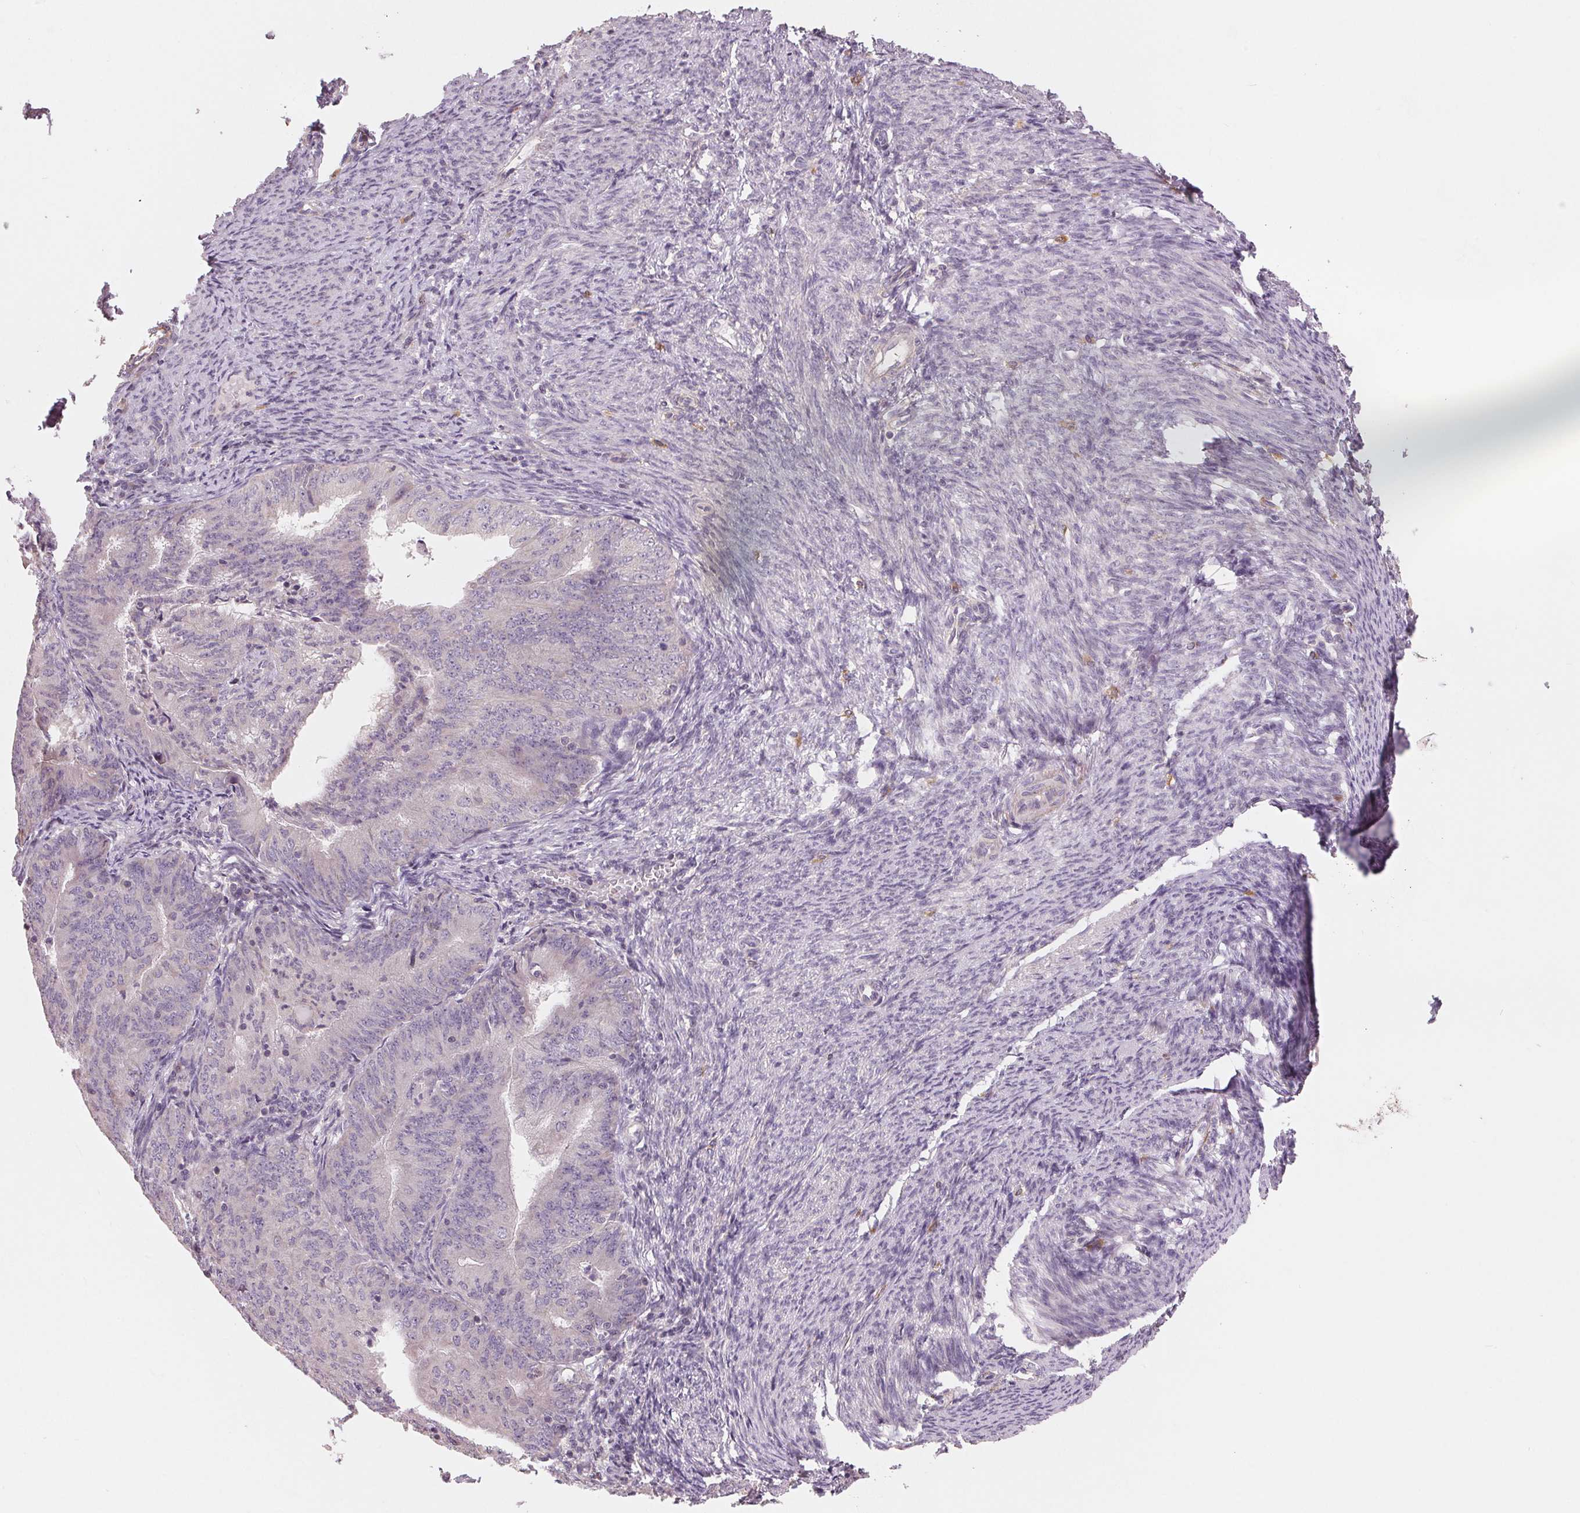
{"staining": {"intensity": "negative", "quantity": "none", "location": "none"}, "tissue": "endometrial cancer", "cell_type": "Tumor cells", "image_type": "cancer", "snomed": [{"axis": "morphology", "description": "Adenocarcinoma, NOS"}, {"axis": "topography", "description": "Endometrium"}], "caption": "Tumor cells show no significant protein expression in endometrial cancer.", "gene": "AQP8", "patient": {"sex": "female", "age": 57}}